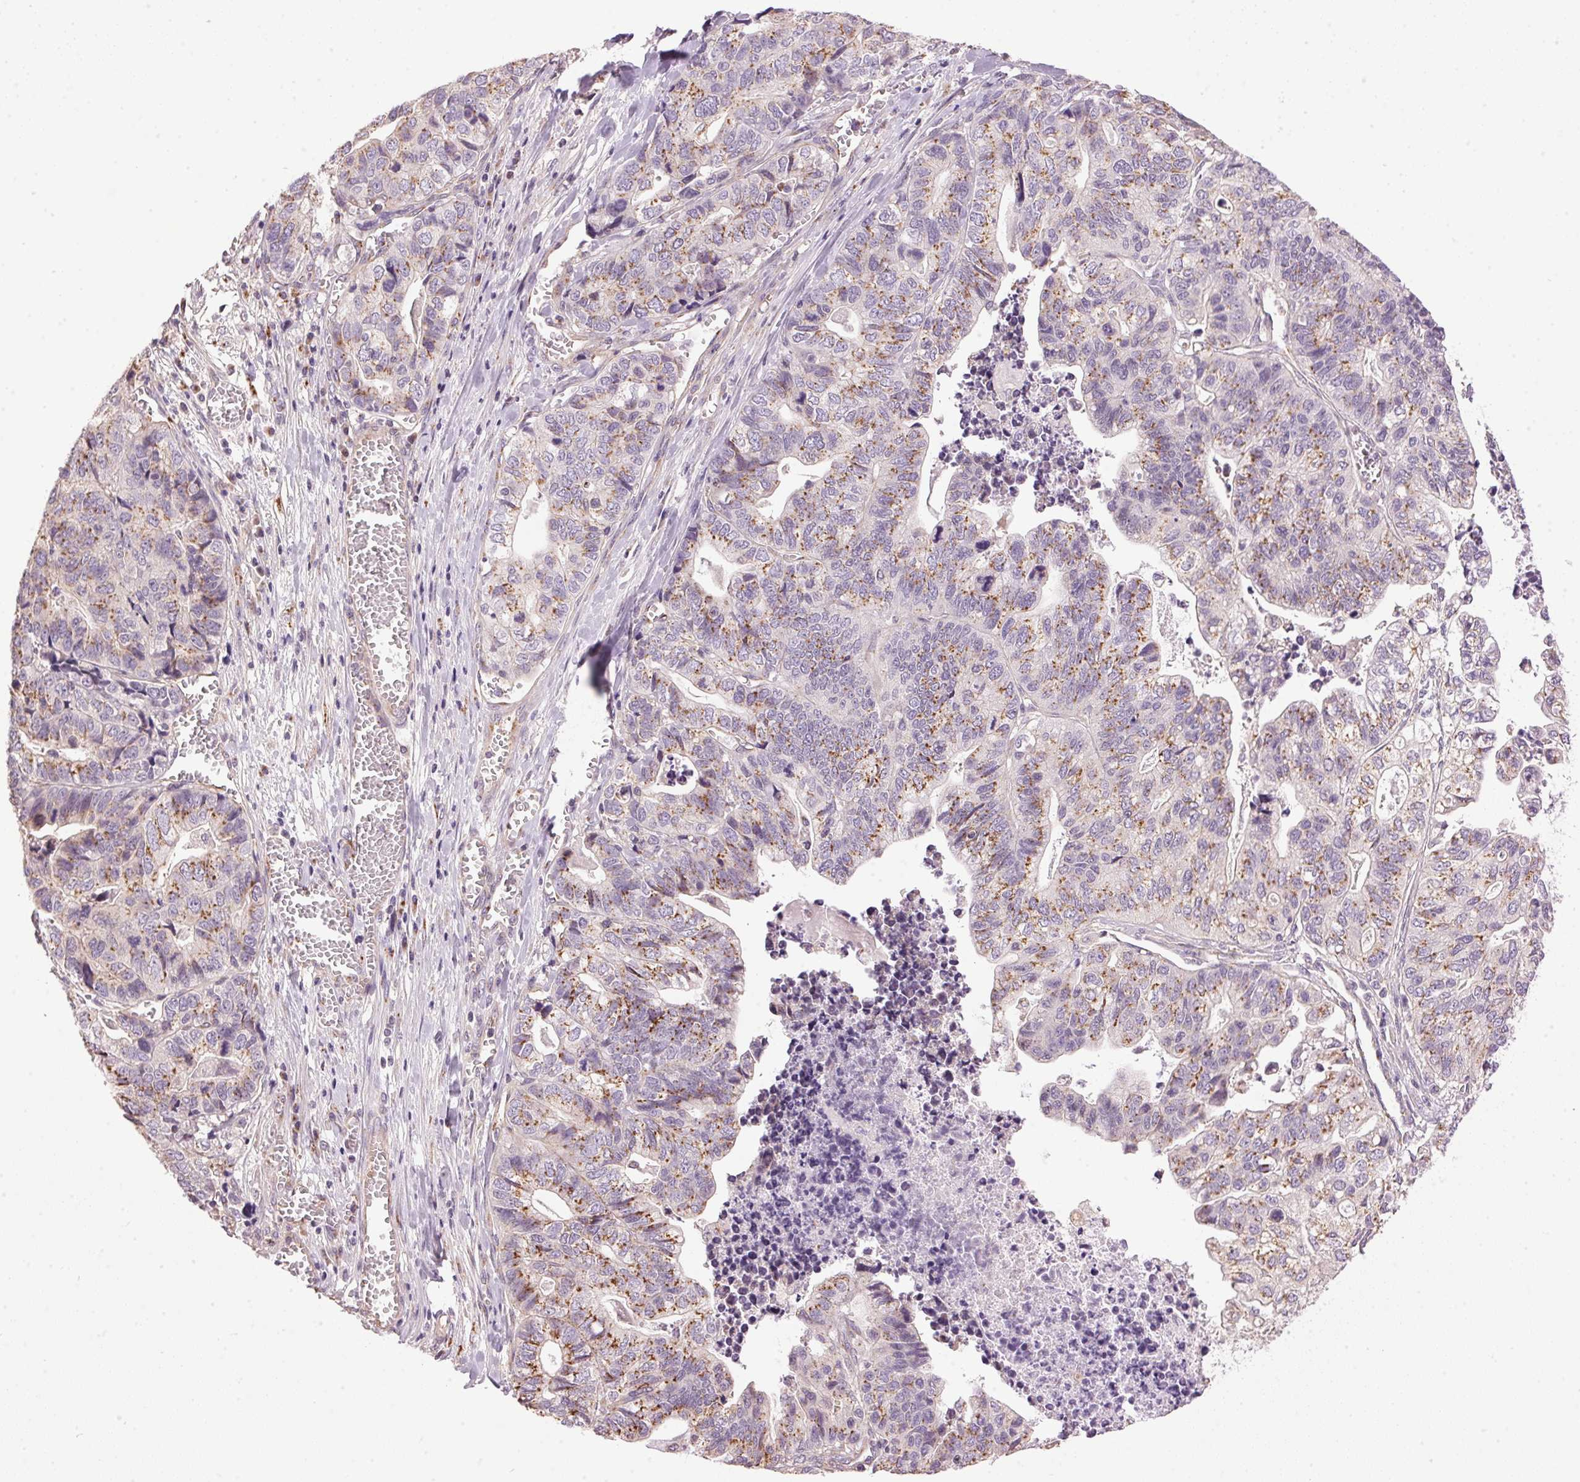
{"staining": {"intensity": "moderate", "quantity": "25%-75%", "location": "cytoplasmic/membranous"}, "tissue": "stomach cancer", "cell_type": "Tumor cells", "image_type": "cancer", "snomed": [{"axis": "morphology", "description": "Adenocarcinoma, NOS"}, {"axis": "topography", "description": "Stomach, upper"}], "caption": "Tumor cells display medium levels of moderate cytoplasmic/membranous staining in approximately 25%-75% of cells in human adenocarcinoma (stomach).", "gene": "GOLPH3", "patient": {"sex": "female", "age": 67}}